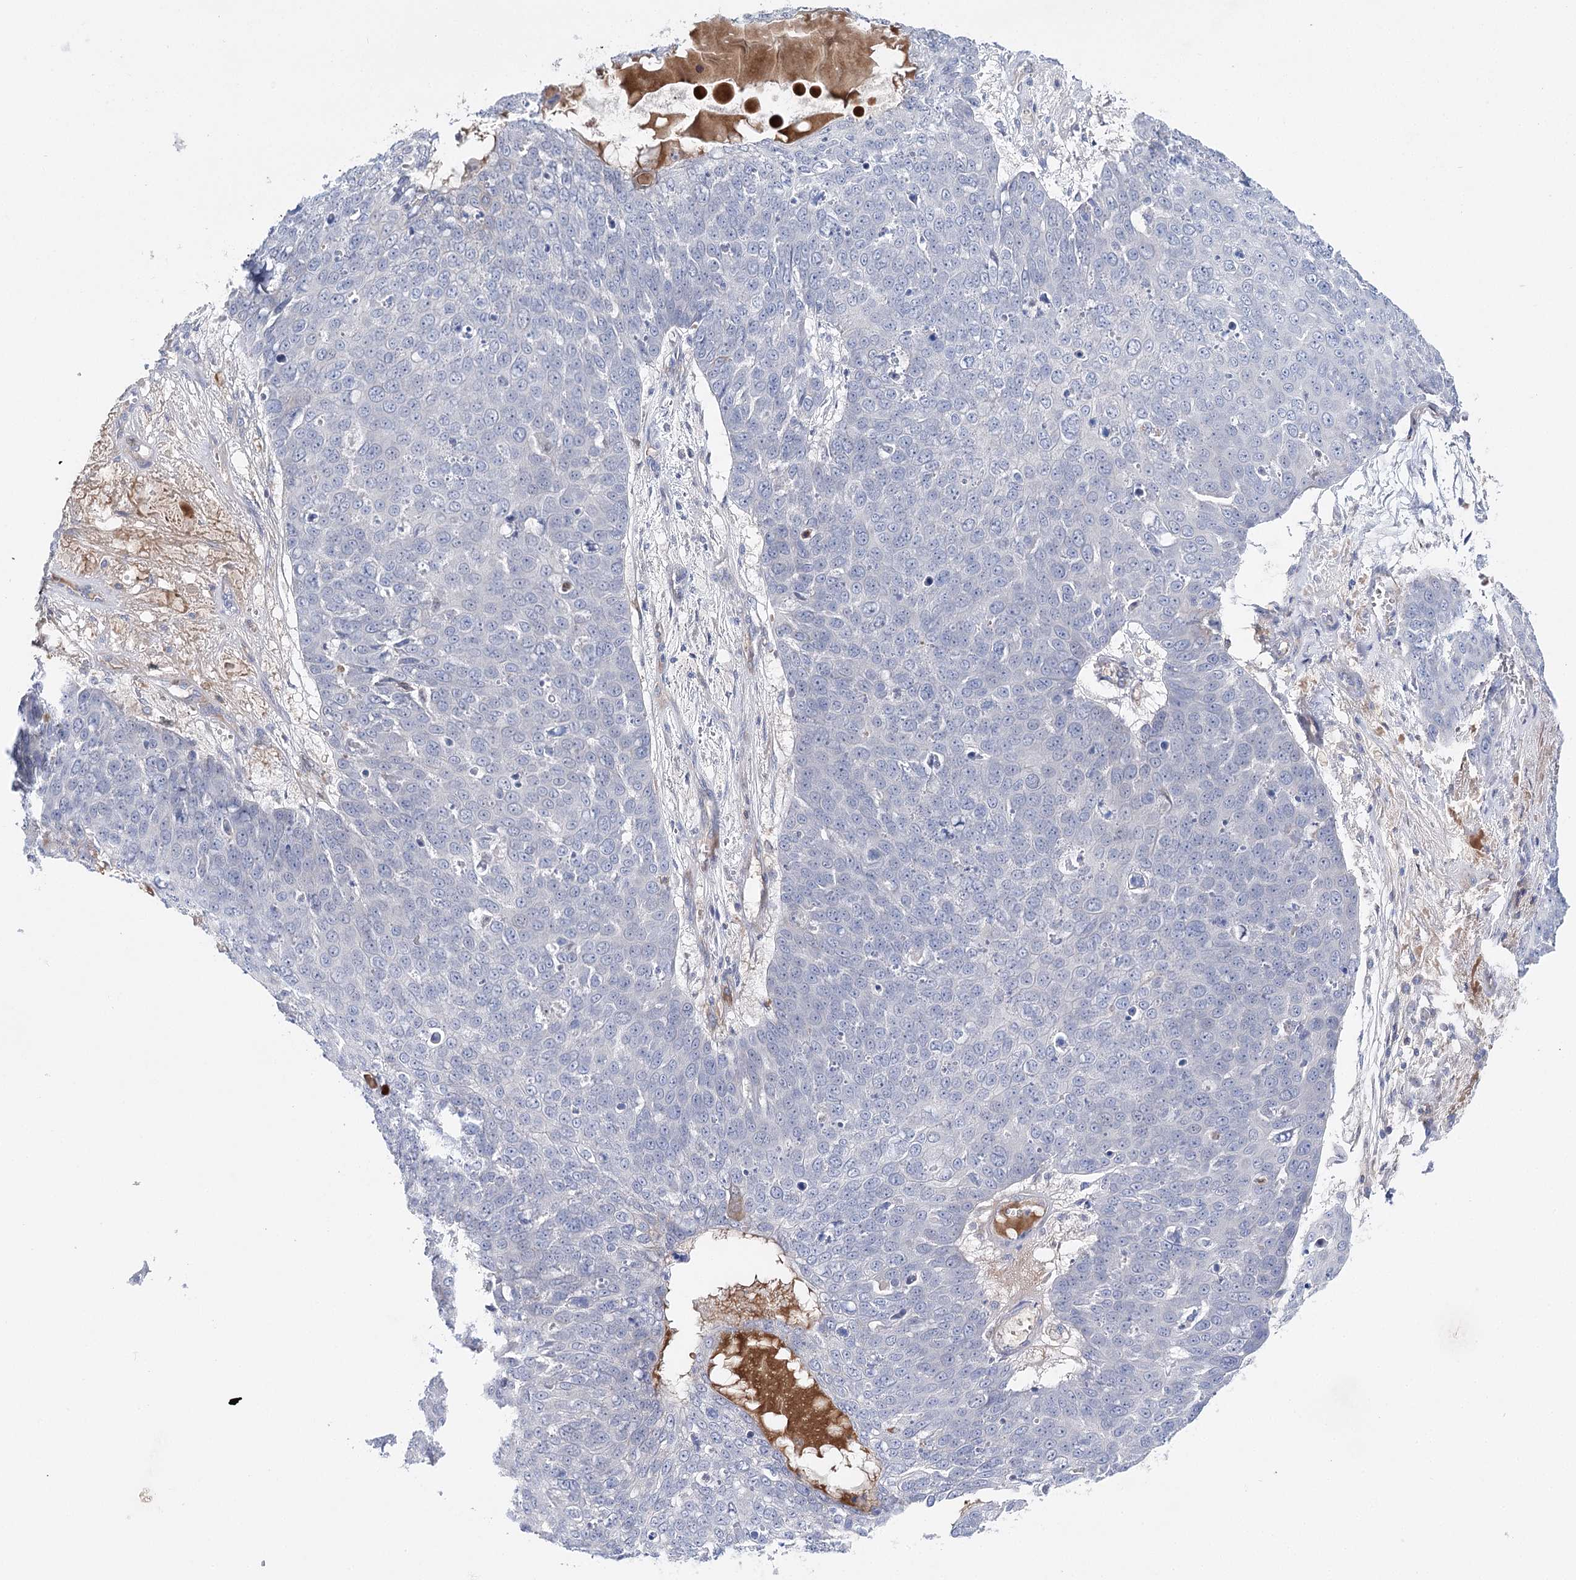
{"staining": {"intensity": "negative", "quantity": "none", "location": "none"}, "tissue": "skin cancer", "cell_type": "Tumor cells", "image_type": "cancer", "snomed": [{"axis": "morphology", "description": "Squamous cell carcinoma, NOS"}, {"axis": "topography", "description": "Skin"}], "caption": "This is an immunohistochemistry (IHC) histopathology image of skin cancer (squamous cell carcinoma). There is no expression in tumor cells.", "gene": "LRRC14B", "patient": {"sex": "male", "age": 71}}